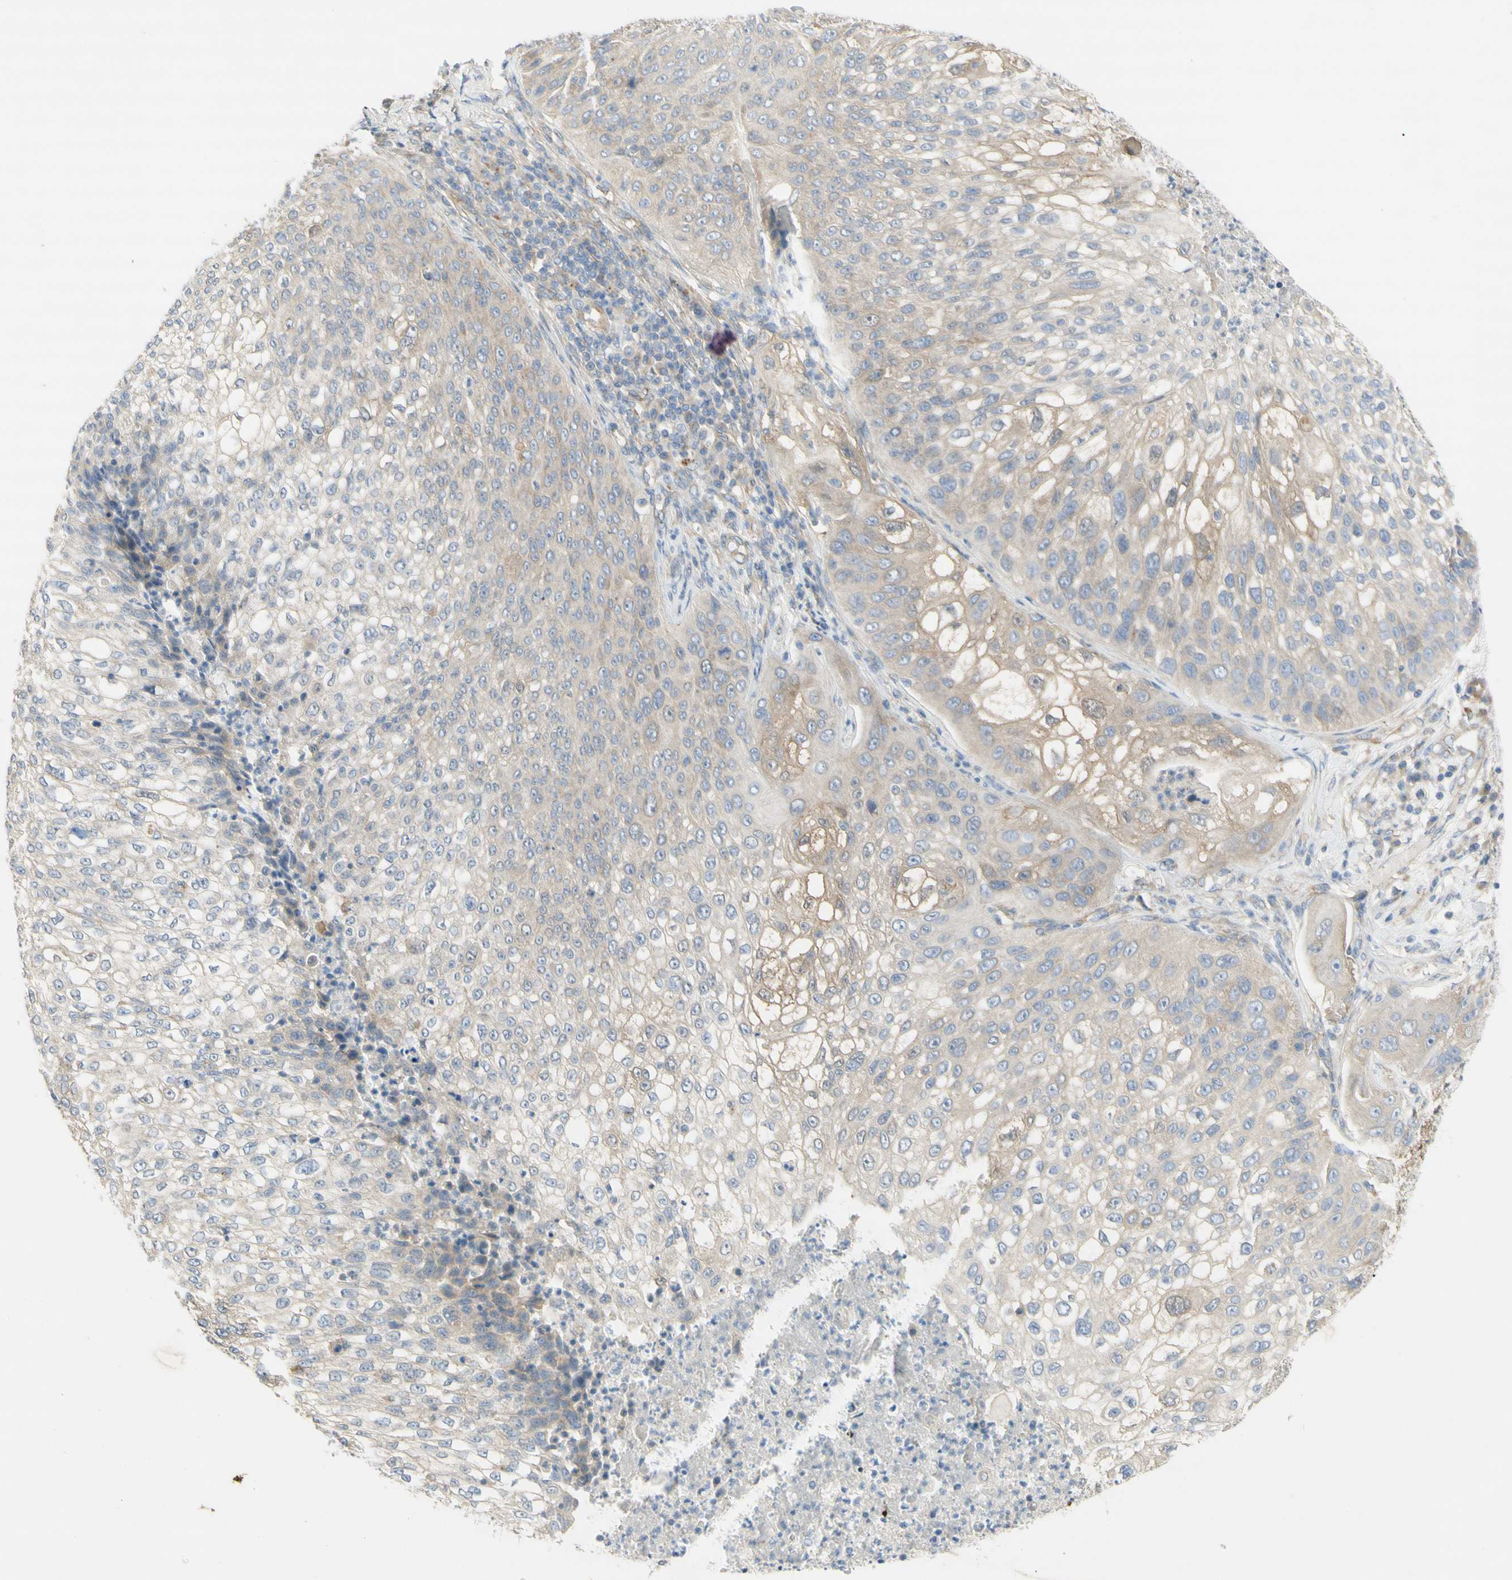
{"staining": {"intensity": "weak", "quantity": "<25%", "location": "cytoplasmic/membranous"}, "tissue": "lung cancer", "cell_type": "Tumor cells", "image_type": "cancer", "snomed": [{"axis": "morphology", "description": "Inflammation, NOS"}, {"axis": "morphology", "description": "Squamous cell carcinoma, NOS"}, {"axis": "topography", "description": "Lymph node"}, {"axis": "topography", "description": "Soft tissue"}, {"axis": "topography", "description": "Lung"}], "caption": "A micrograph of lung squamous cell carcinoma stained for a protein reveals no brown staining in tumor cells.", "gene": "DYNC1H1", "patient": {"sex": "male", "age": 66}}